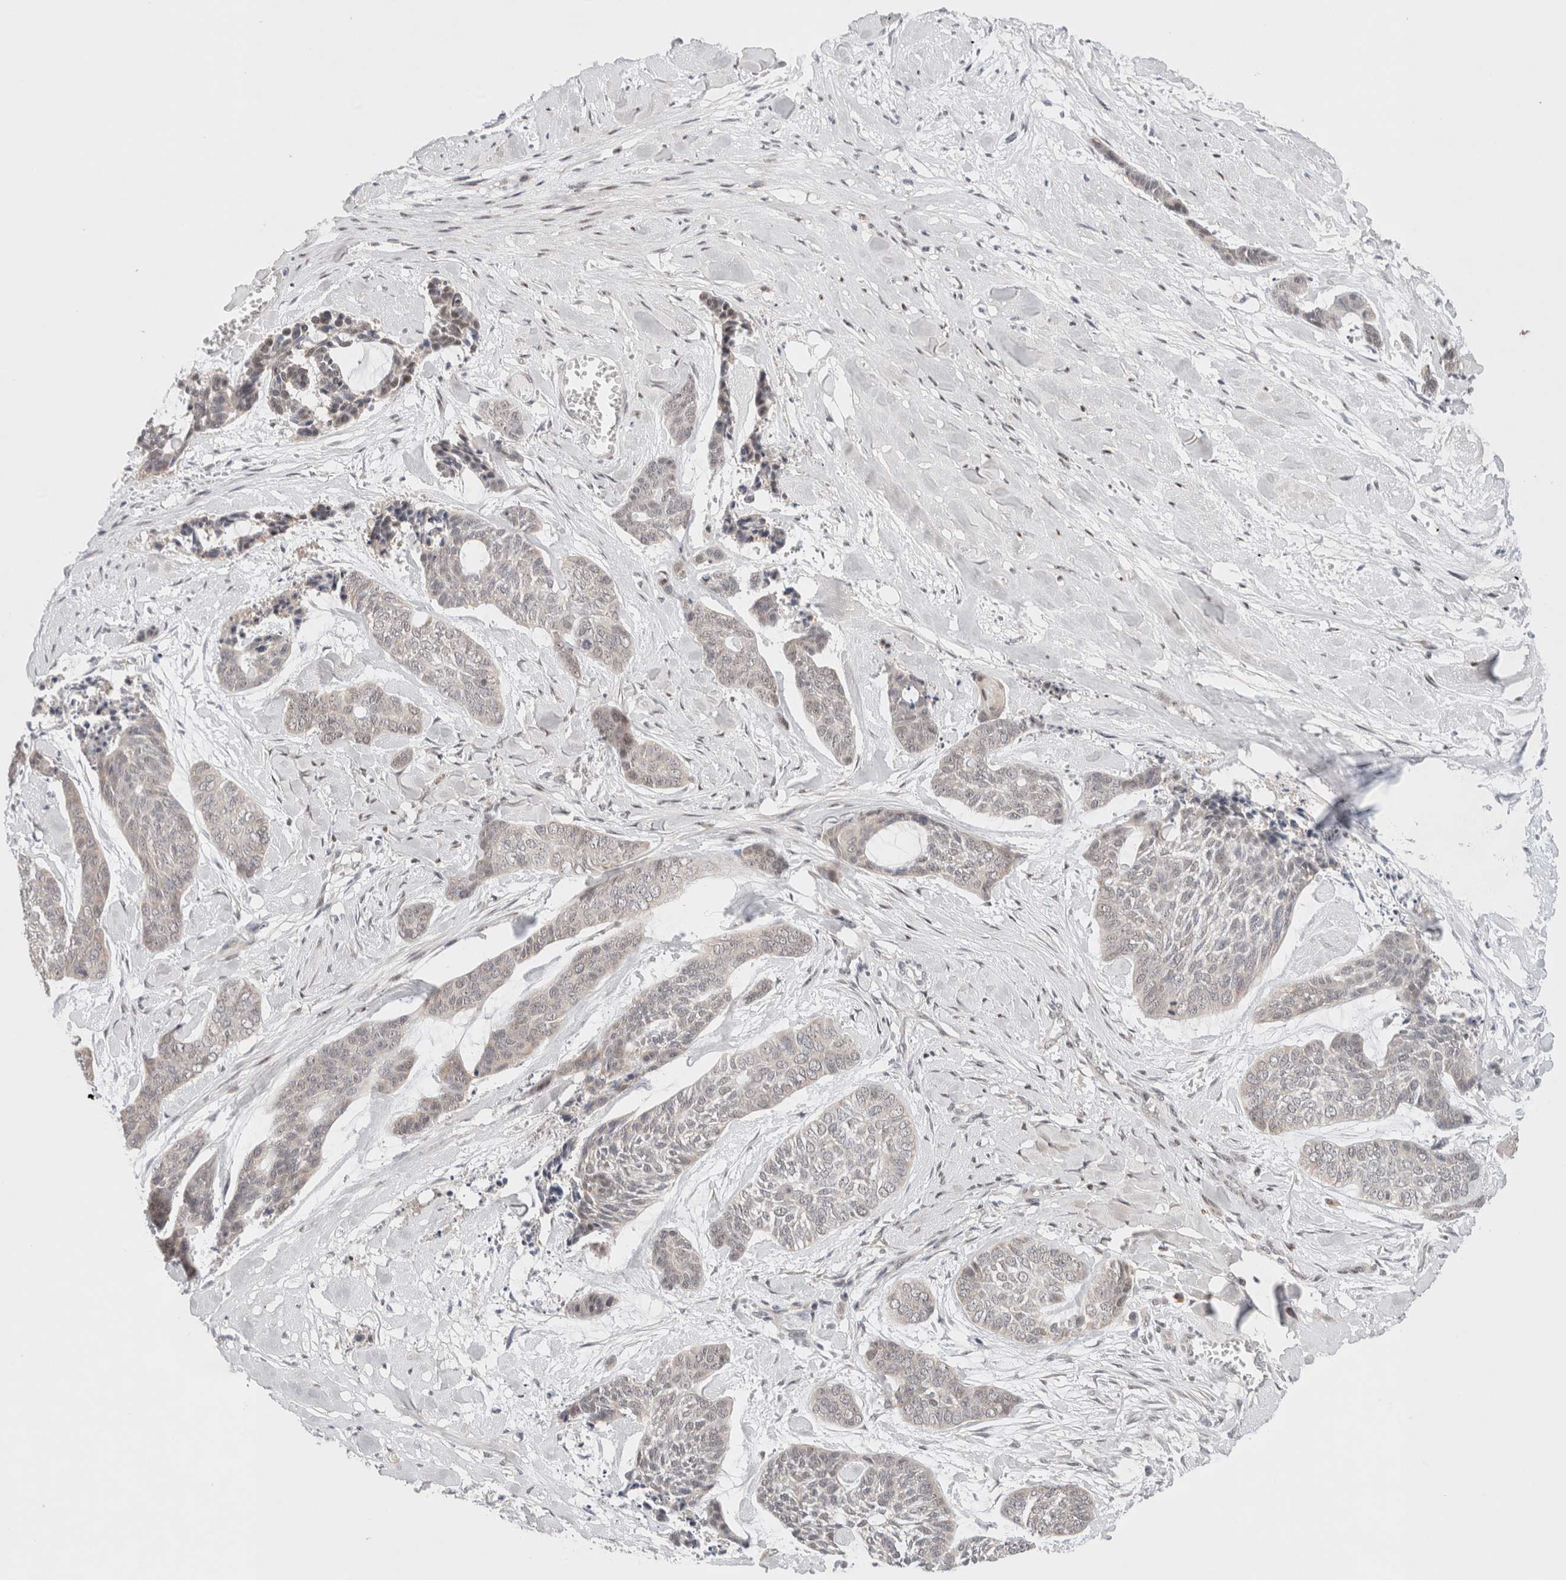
{"staining": {"intensity": "negative", "quantity": "none", "location": "none"}, "tissue": "skin cancer", "cell_type": "Tumor cells", "image_type": "cancer", "snomed": [{"axis": "morphology", "description": "Basal cell carcinoma"}, {"axis": "topography", "description": "Skin"}], "caption": "An image of human skin cancer (basal cell carcinoma) is negative for staining in tumor cells. (Brightfield microscopy of DAB (3,3'-diaminobenzidine) immunohistochemistry at high magnification).", "gene": "ERI3", "patient": {"sex": "female", "age": 64}}